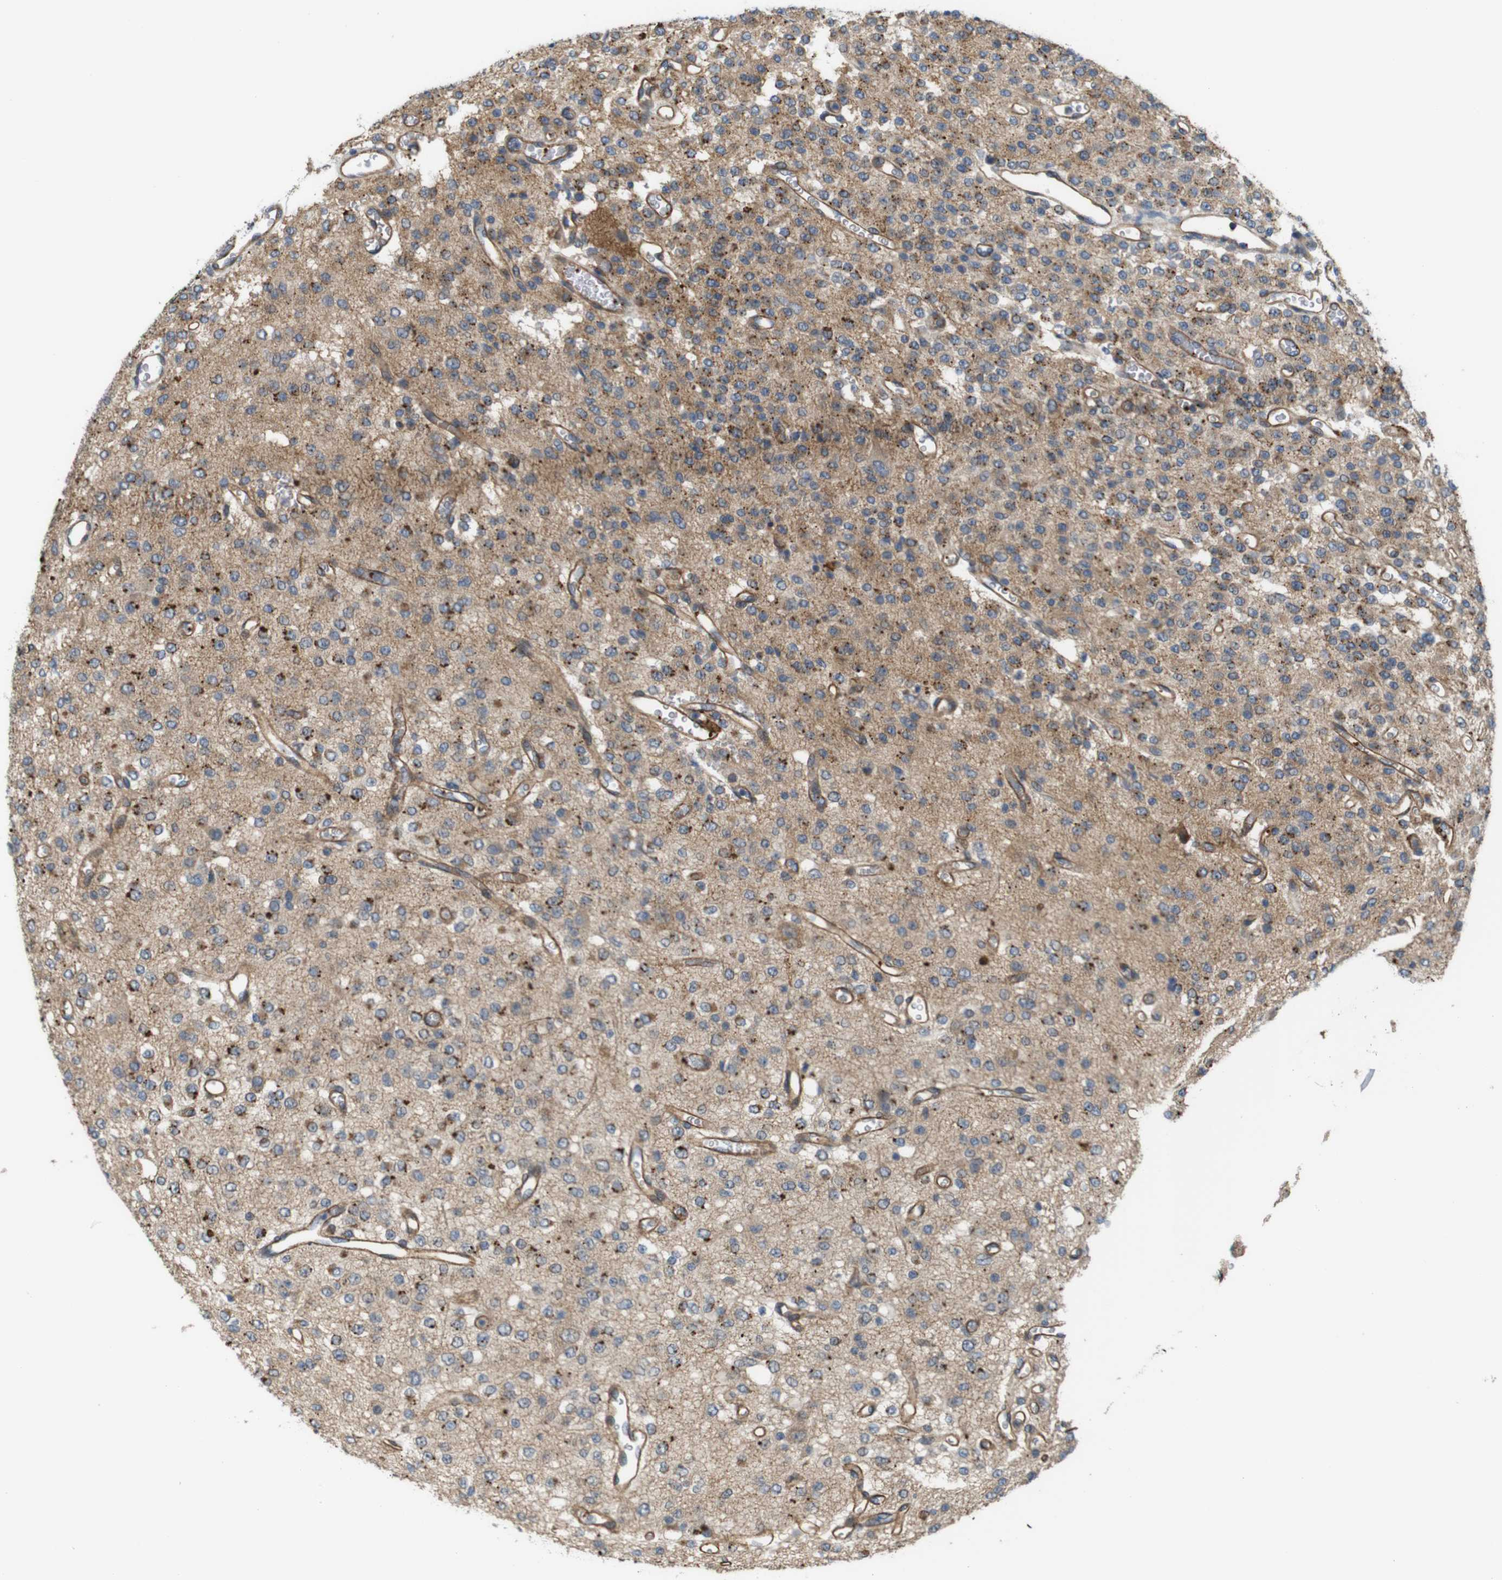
{"staining": {"intensity": "moderate", "quantity": ">75%", "location": "cytoplasmic/membranous"}, "tissue": "glioma", "cell_type": "Tumor cells", "image_type": "cancer", "snomed": [{"axis": "morphology", "description": "Glioma, malignant, Low grade"}, {"axis": "topography", "description": "Brain"}], "caption": "Immunohistochemical staining of glioma exhibits moderate cytoplasmic/membranous protein staining in approximately >75% of tumor cells. The protein is stained brown, and the nuclei are stained in blue (DAB (3,3'-diaminobenzidine) IHC with brightfield microscopy, high magnification).", "gene": "BVES", "patient": {"sex": "male", "age": 38}}